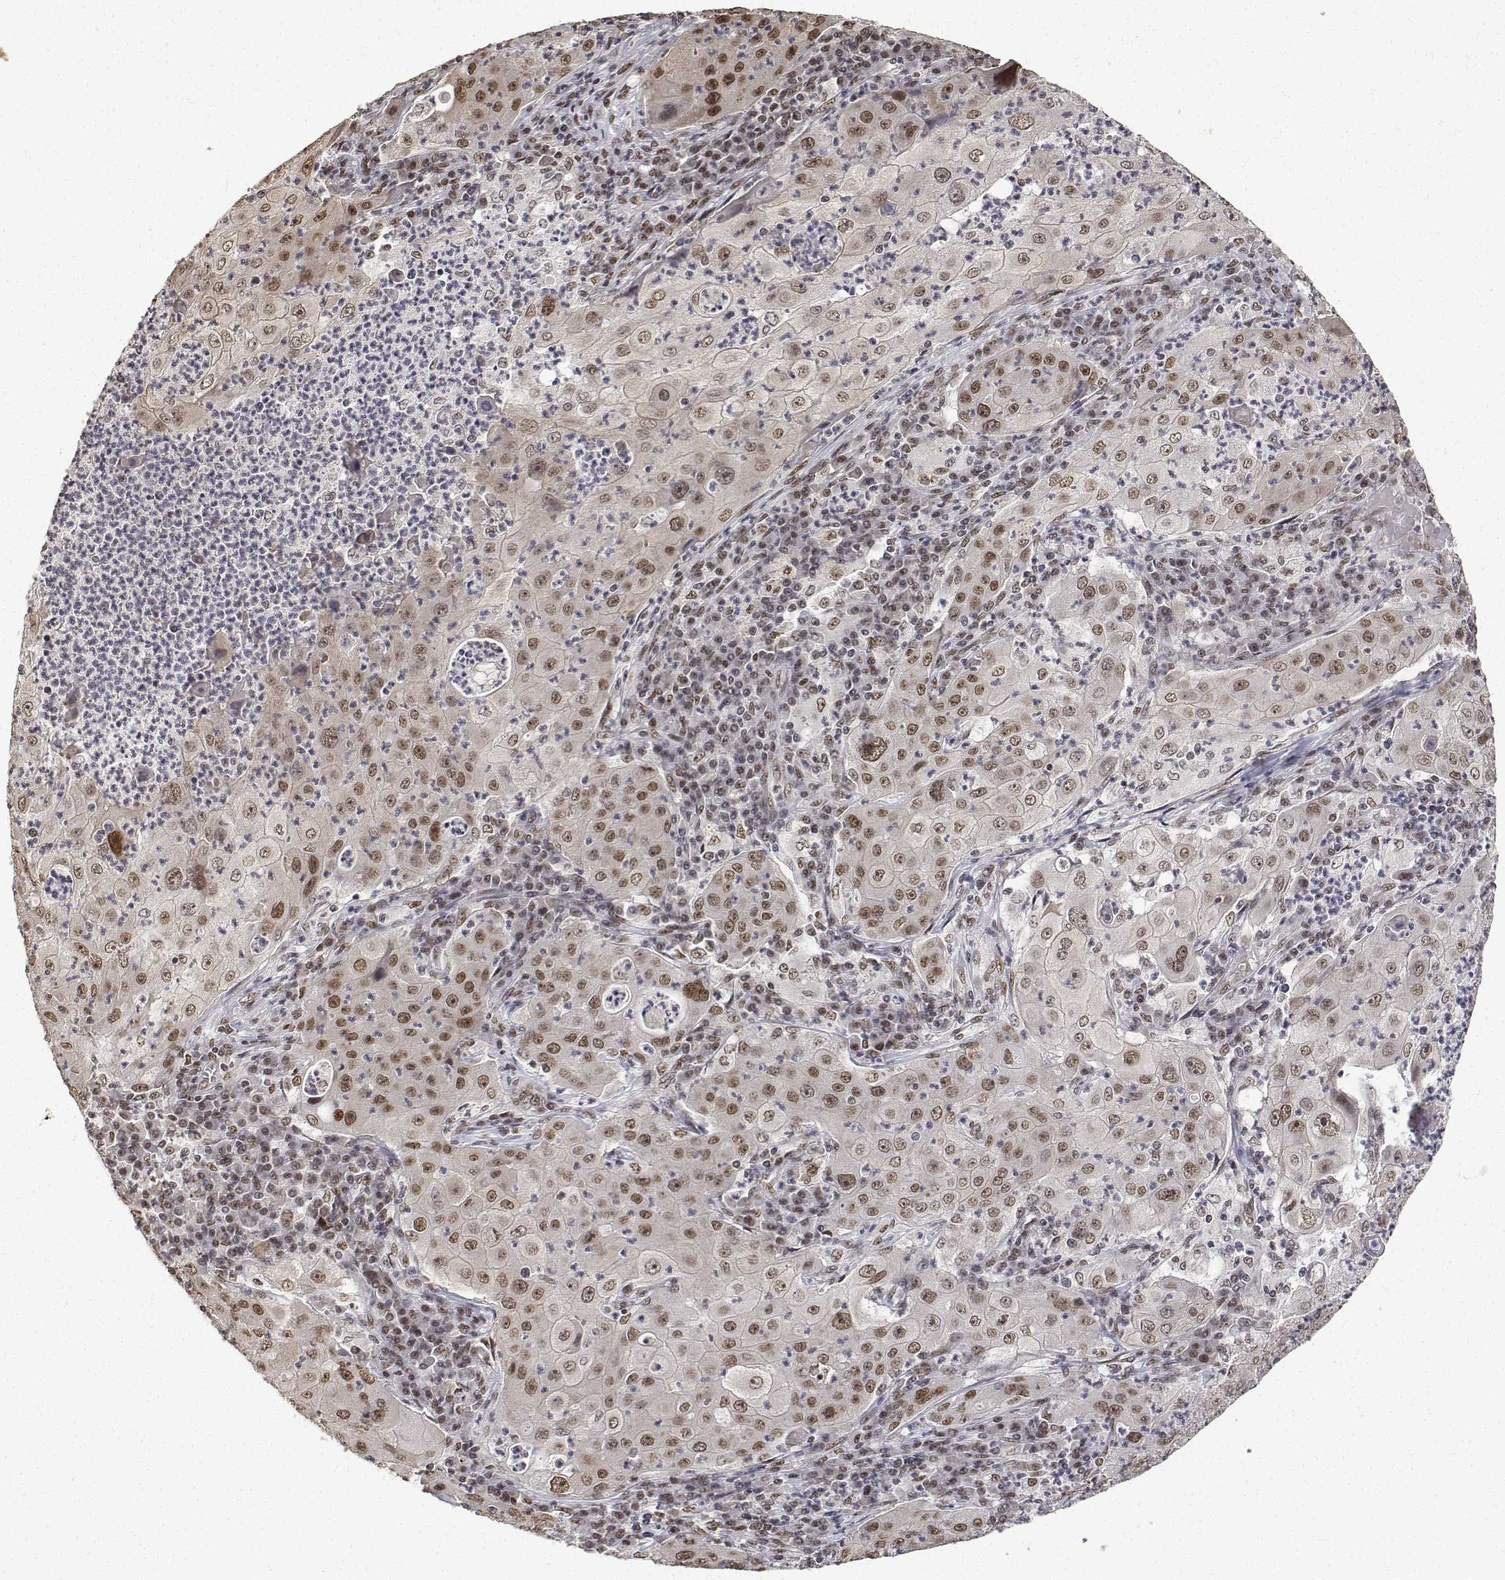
{"staining": {"intensity": "moderate", "quantity": ">75%", "location": "nuclear"}, "tissue": "lung cancer", "cell_type": "Tumor cells", "image_type": "cancer", "snomed": [{"axis": "morphology", "description": "Squamous cell carcinoma, NOS"}, {"axis": "topography", "description": "Lung"}], "caption": "Moderate nuclear protein positivity is identified in about >75% of tumor cells in squamous cell carcinoma (lung). (Stains: DAB in brown, nuclei in blue, Microscopy: brightfield microscopy at high magnification).", "gene": "ATRX", "patient": {"sex": "female", "age": 59}}